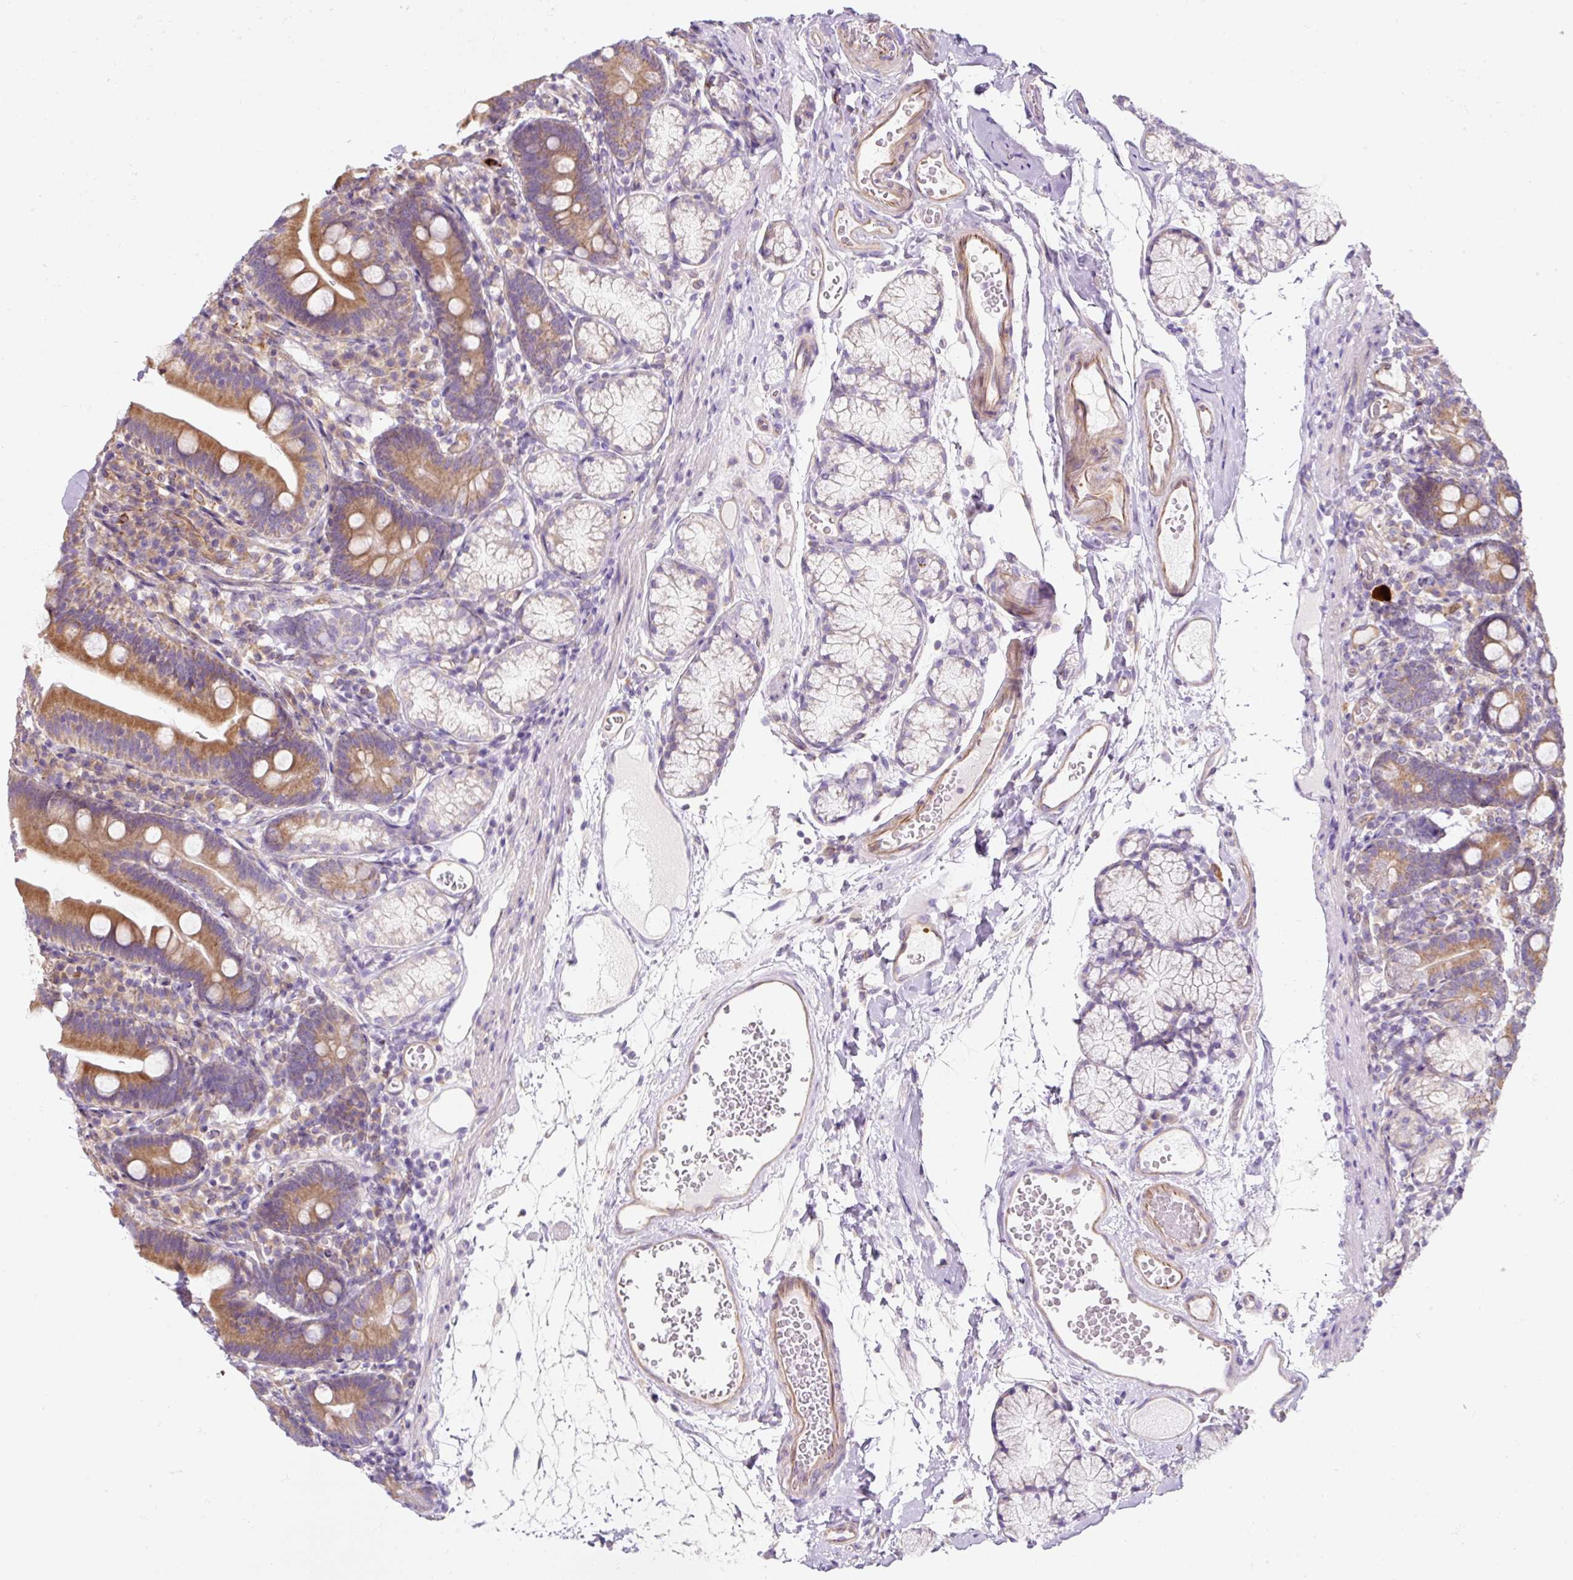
{"staining": {"intensity": "strong", "quantity": ">75%", "location": "cytoplasmic/membranous"}, "tissue": "duodenum", "cell_type": "Glandular cells", "image_type": "normal", "snomed": [{"axis": "morphology", "description": "Normal tissue, NOS"}, {"axis": "topography", "description": "Duodenum"}], "caption": "A brown stain highlights strong cytoplasmic/membranous expression of a protein in glandular cells of normal duodenum. The staining was performed using DAB, with brown indicating positive protein expression. Nuclei are stained blue with hematoxylin.", "gene": "ERAP2", "patient": {"sex": "female", "age": 67}}